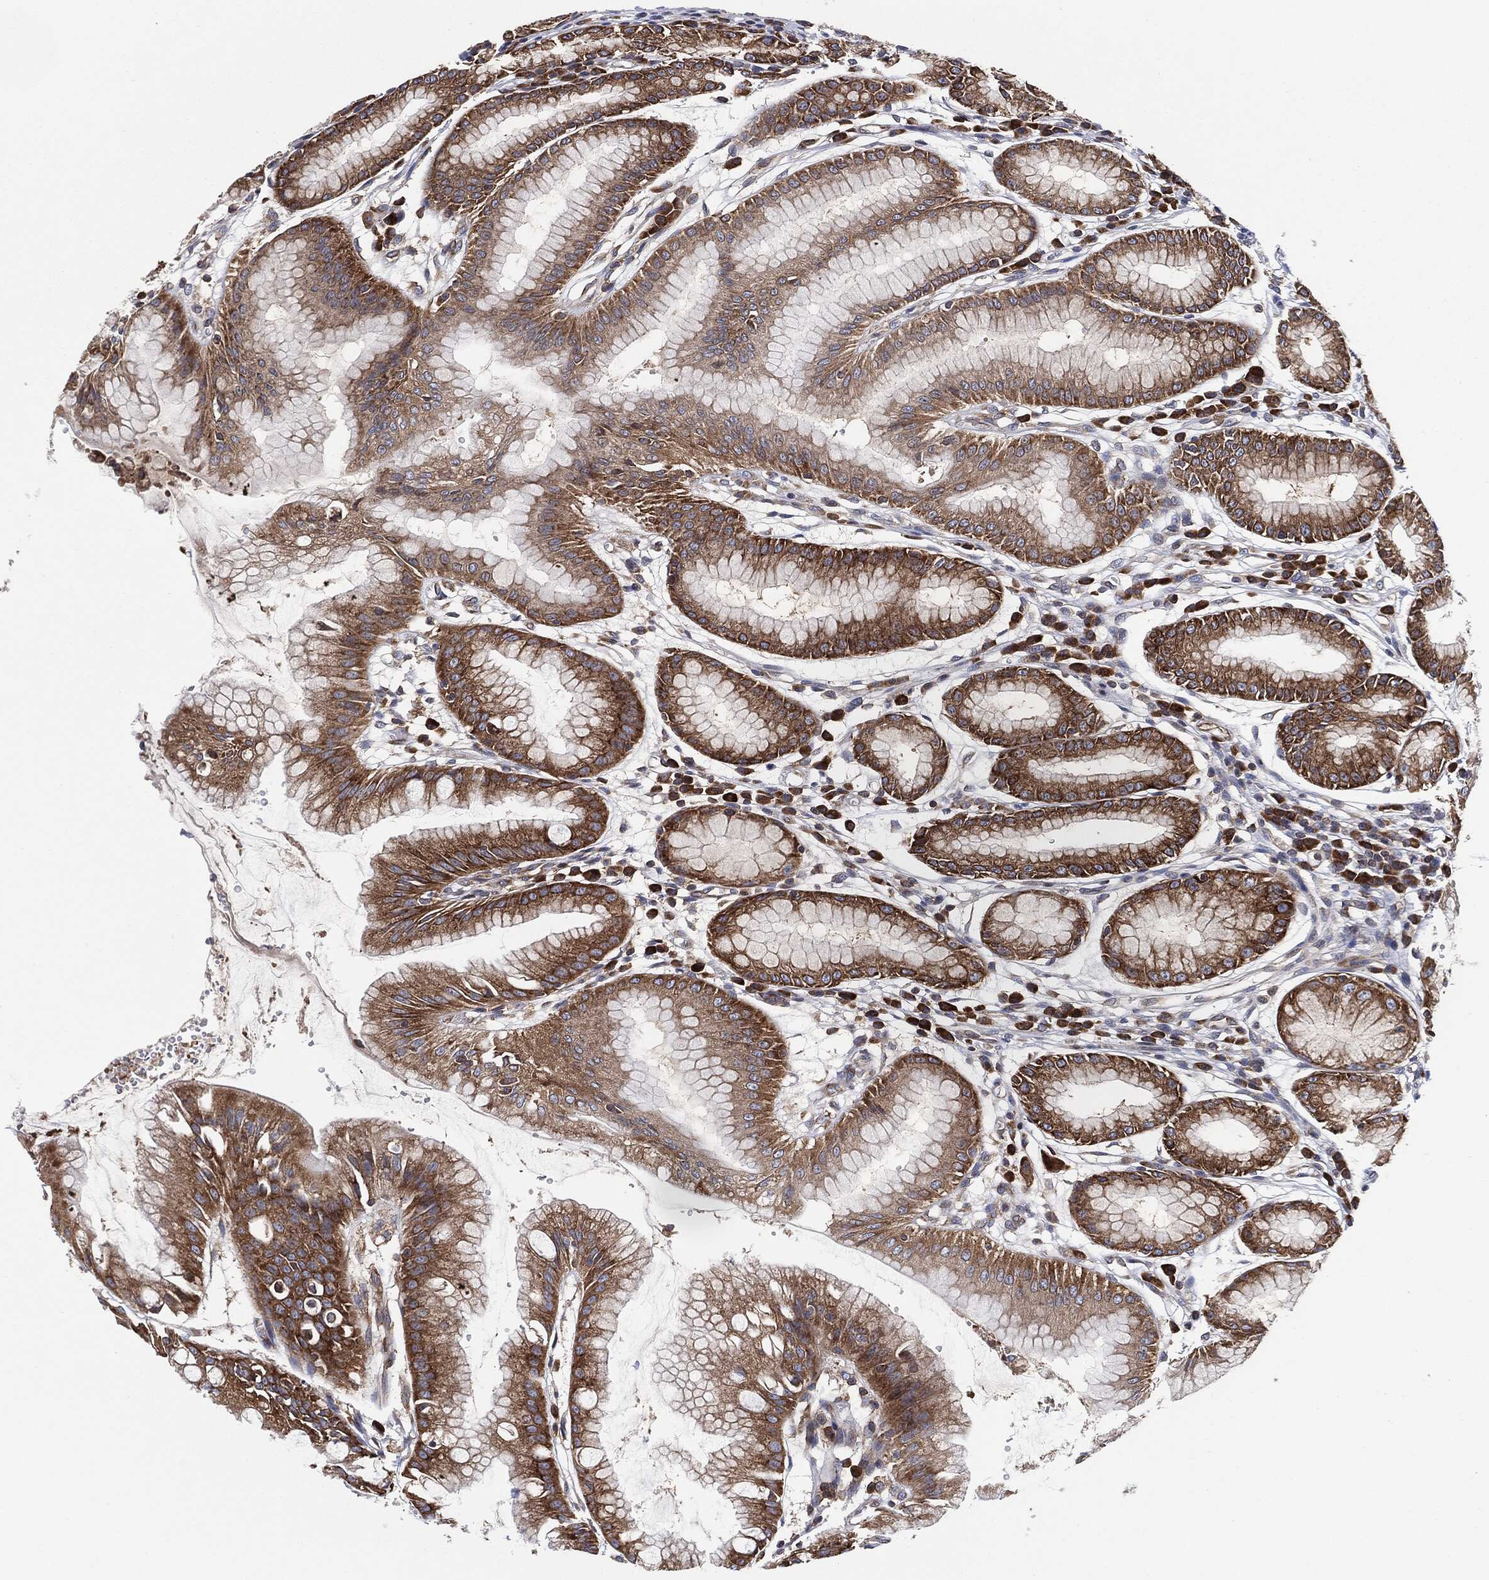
{"staining": {"intensity": "moderate", "quantity": ">75%", "location": "cytoplasmic/membranous"}, "tissue": "stomach", "cell_type": "Glandular cells", "image_type": "normal", "snomed": [{"axis": "morphology", "description": "Normal tissue, NOS"}, {"axis": "morphology", "description": "Inflammation, NOS"}, {"axis": "topography", "description": "Stomach, lower"}], "caption": "High-power microscopy captured an immunohistochemistry (IHC) photomicrograph of unremarkable stomach, revealing moderate cytoplasmic/membranous staining in approximately >75% of glandular cells.", "gene": "EIF2S2", "patient": {"sex": "male", "age": 59}}